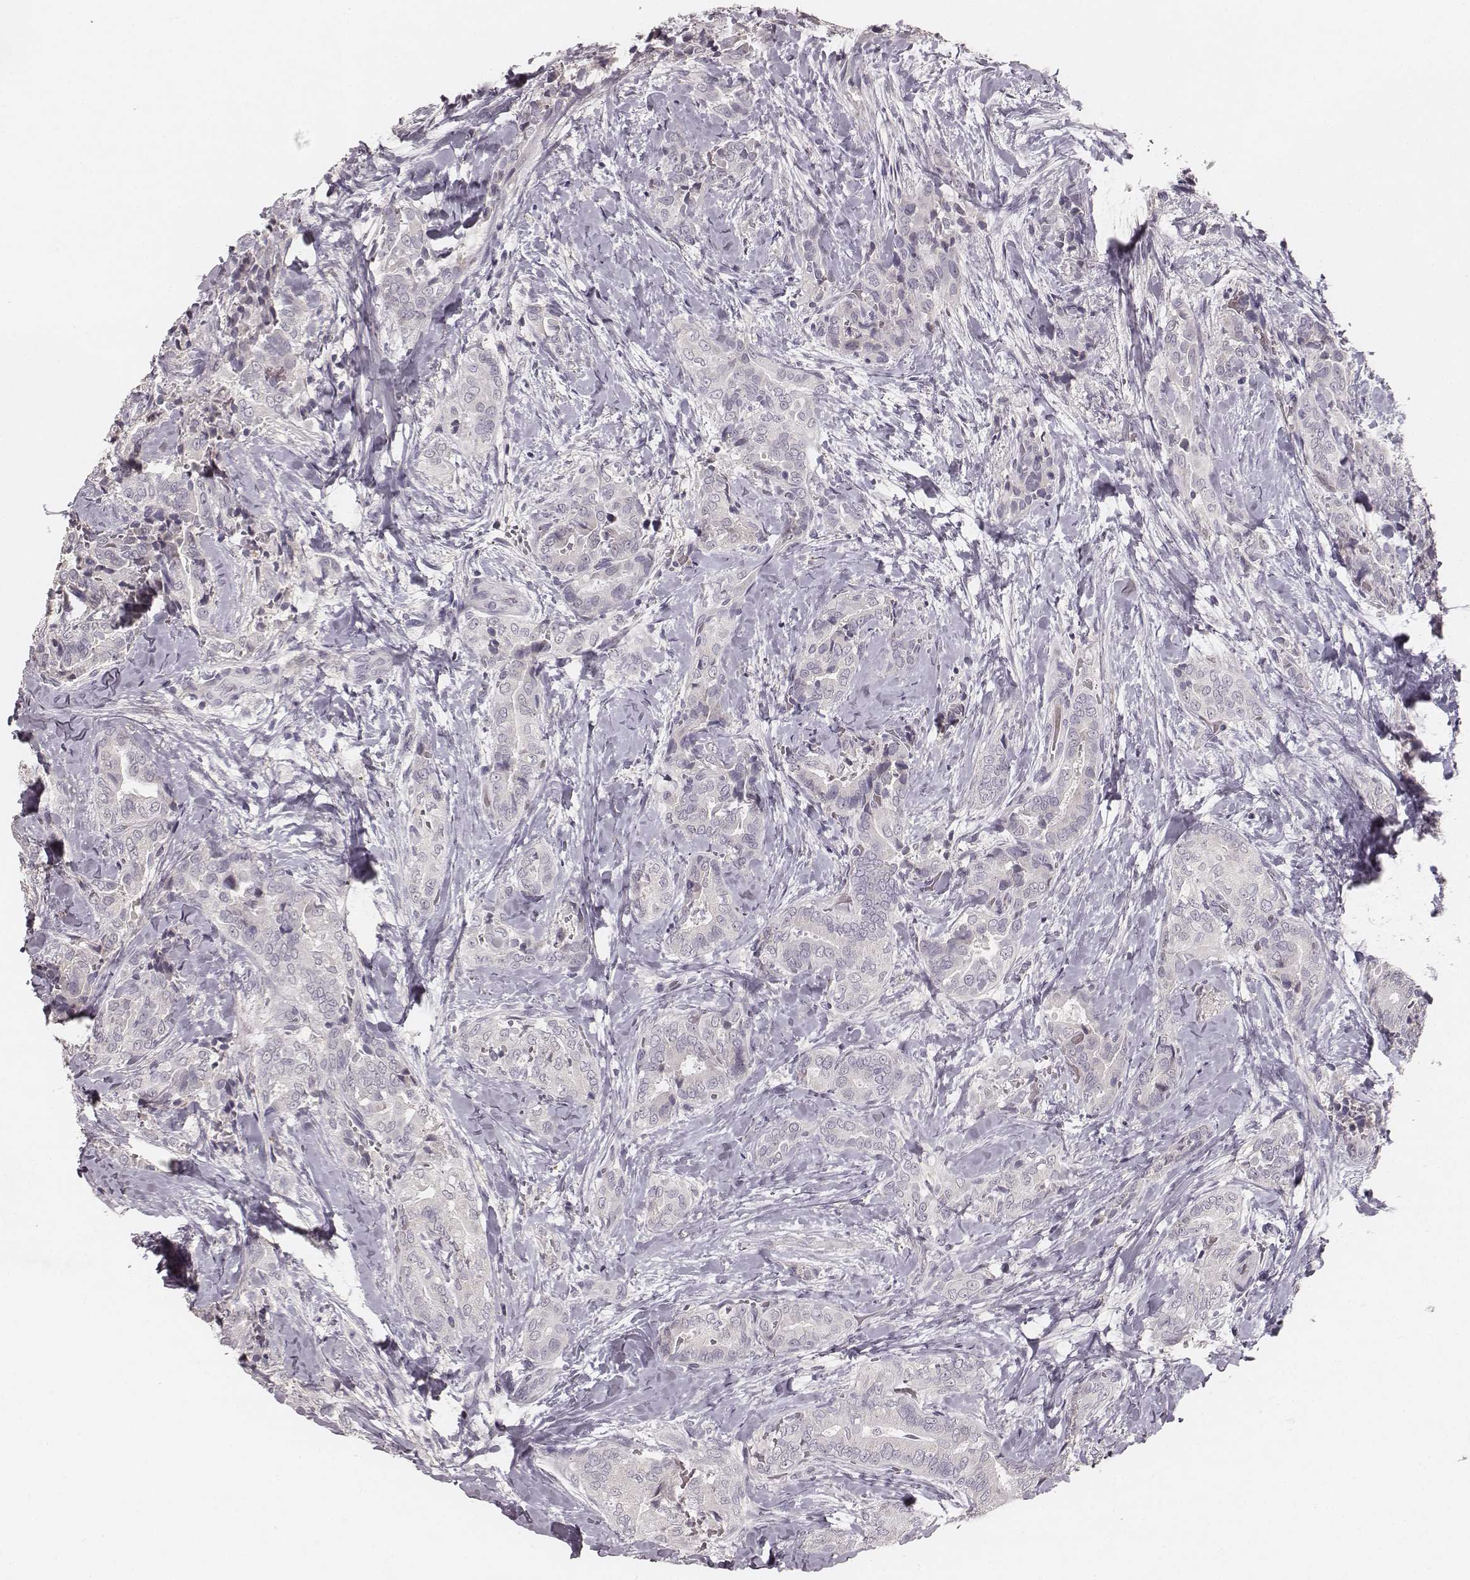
{"staining": {"intensity": "negative", "quantity": "none", "location": "none"}, "tissue": "thyroid cancer", "cell_type": "Tumor cells", "image_type": "cancer", "snomed": [{"axis": "morphology", "description": "Papillary adenocarcinoma, NOS"}, {"axis": "topography", "description": "Thyroid gland"}], "caption": "DAB immunohistochemical staining of human thyroid papillary adenocarcinoma demonstrates no significant expression in tumor cells.", "gene": "MADCAM1", "patient": {"sex": "male", "age": 61}}